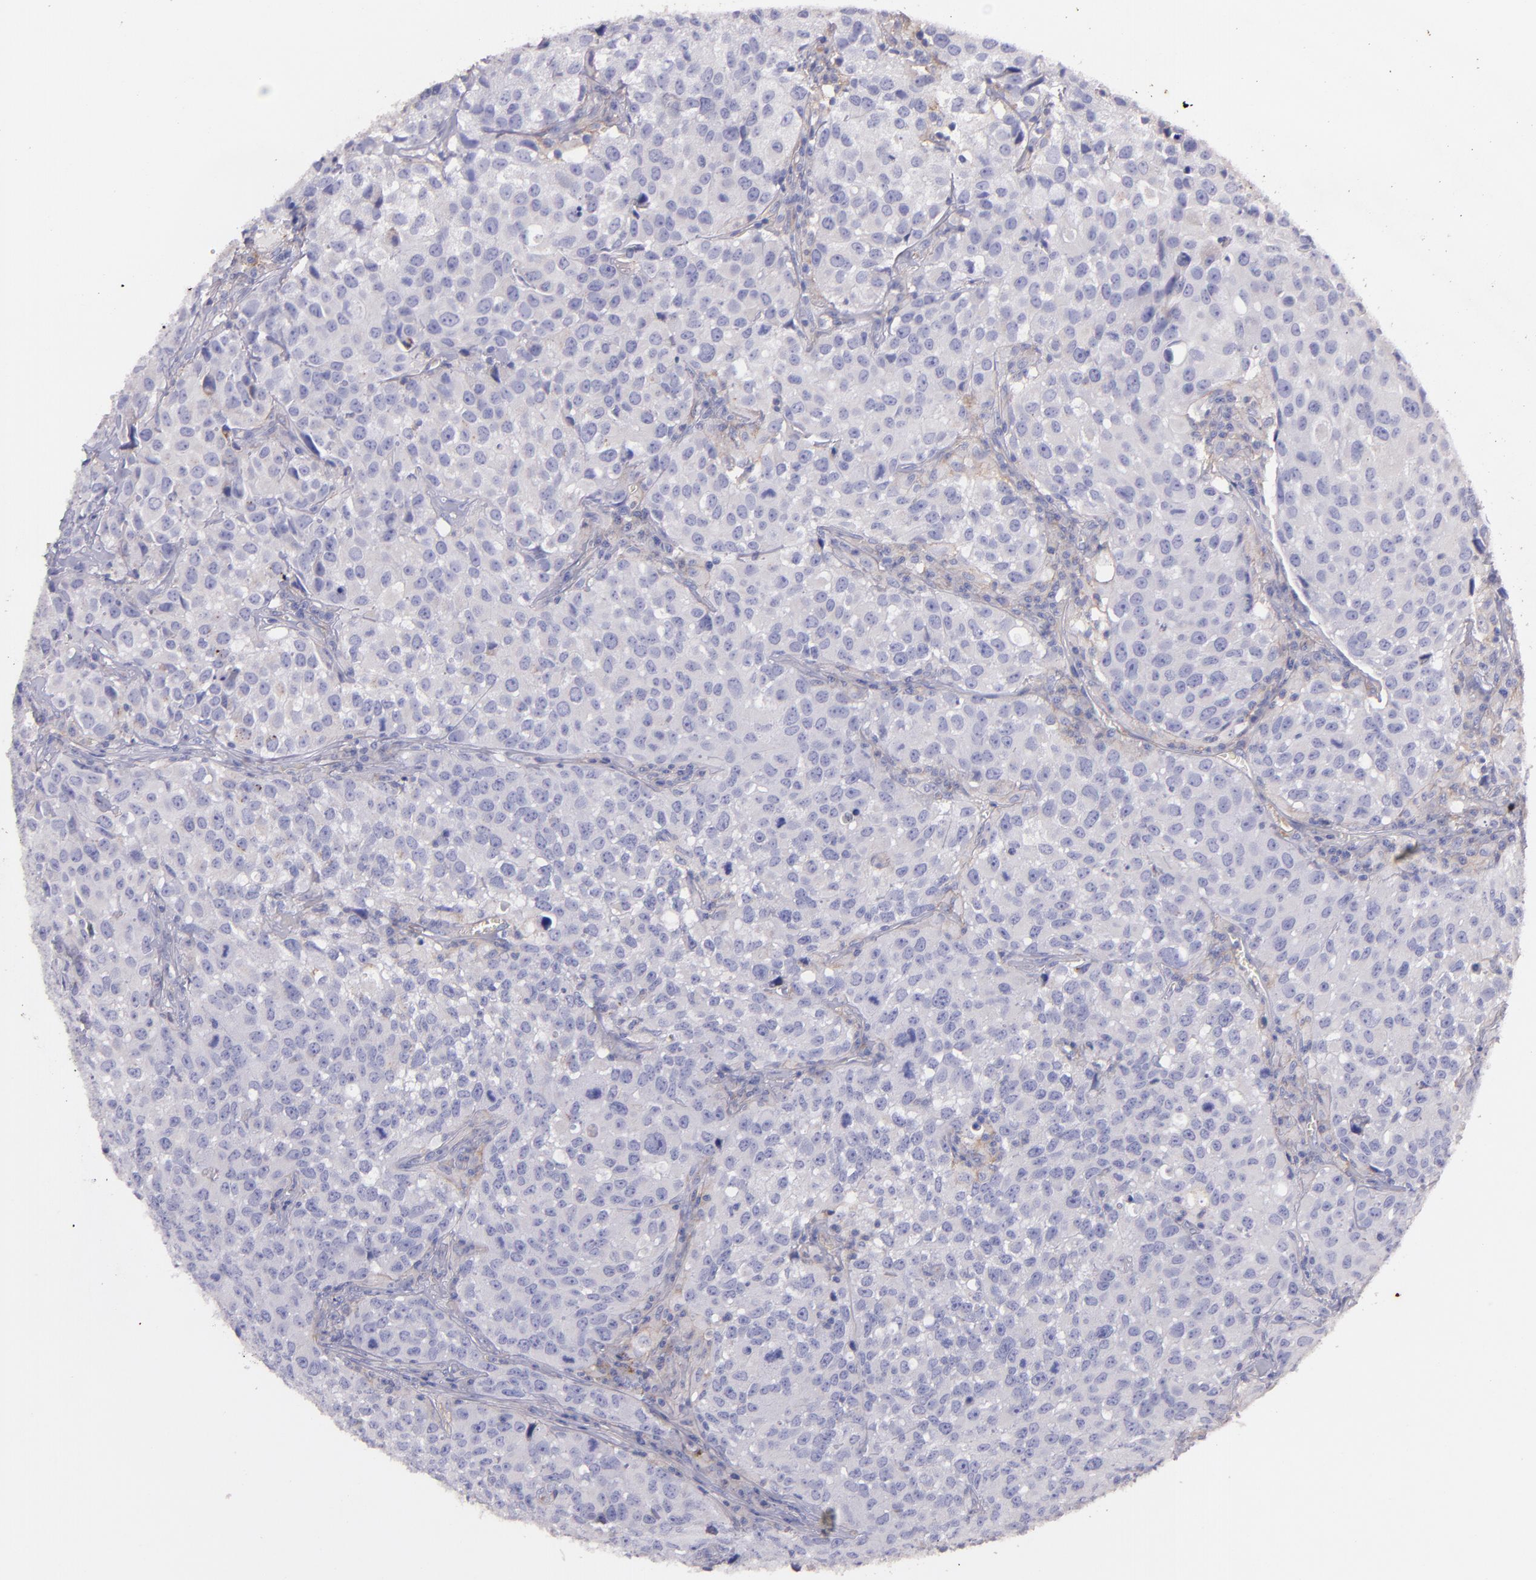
{"staining": {"intensity": "negative", "quantity": "none", "location": "none"}, "tissue": "urothelial cancer", "cell_type": "Tumor cells", "image_type": "cancer", "snomed": [{"axis": "morphology", "description": "Urothelial carcinoma, High grade"}, {"axis": "topography", "description": "Urinary bladder"}], "caption": "Protein analysis of urothelial cancer shows no significant positivity in tumor cells. (Brightfield microscopy of DAB (3,3'-diaminobenzidine) IHC at high magnification).", "gene": "RET", "patient": {"sex": "female", "age": 75}}